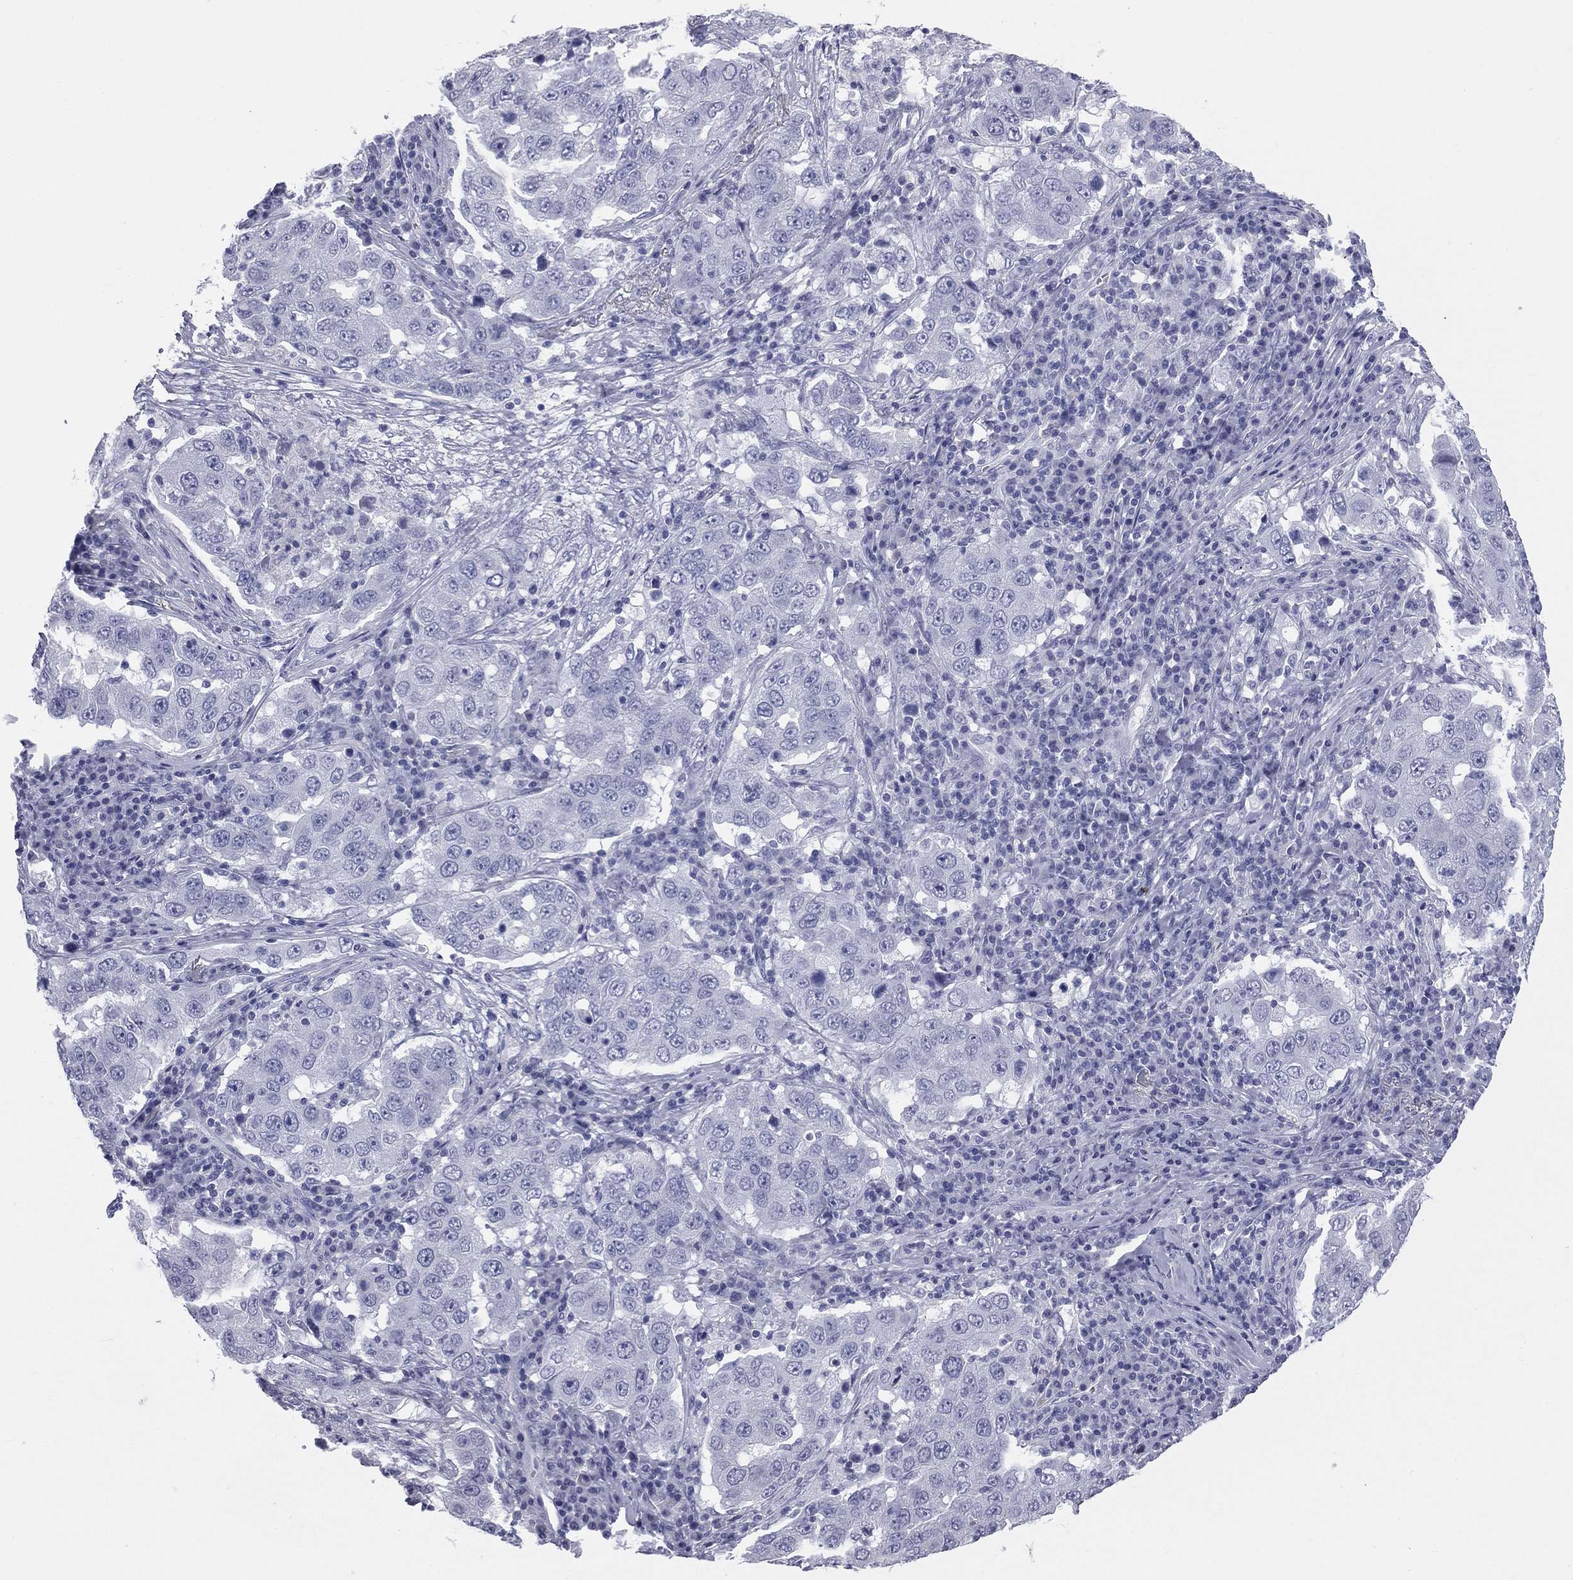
{"staining": {"intensity": "negative", "quantity": "none", "location": "none"}, "tissue": "lung cancer", "cell_type": "Tumor cells", "image_type": "cancer", "snomed": [{"axis": "morphology", "description": "Adenocarcinoma, NOS"}, {"axis": "topography", "description": "Lung"}], "caption": "A high-resolution micrograph shows immunohistochemistry (IHC) staining of lung adenocarcinoma, which reveals no significant expression in tumor cells.", "gene": "MLN", "patient": {"sex": "male", "age": 73}}